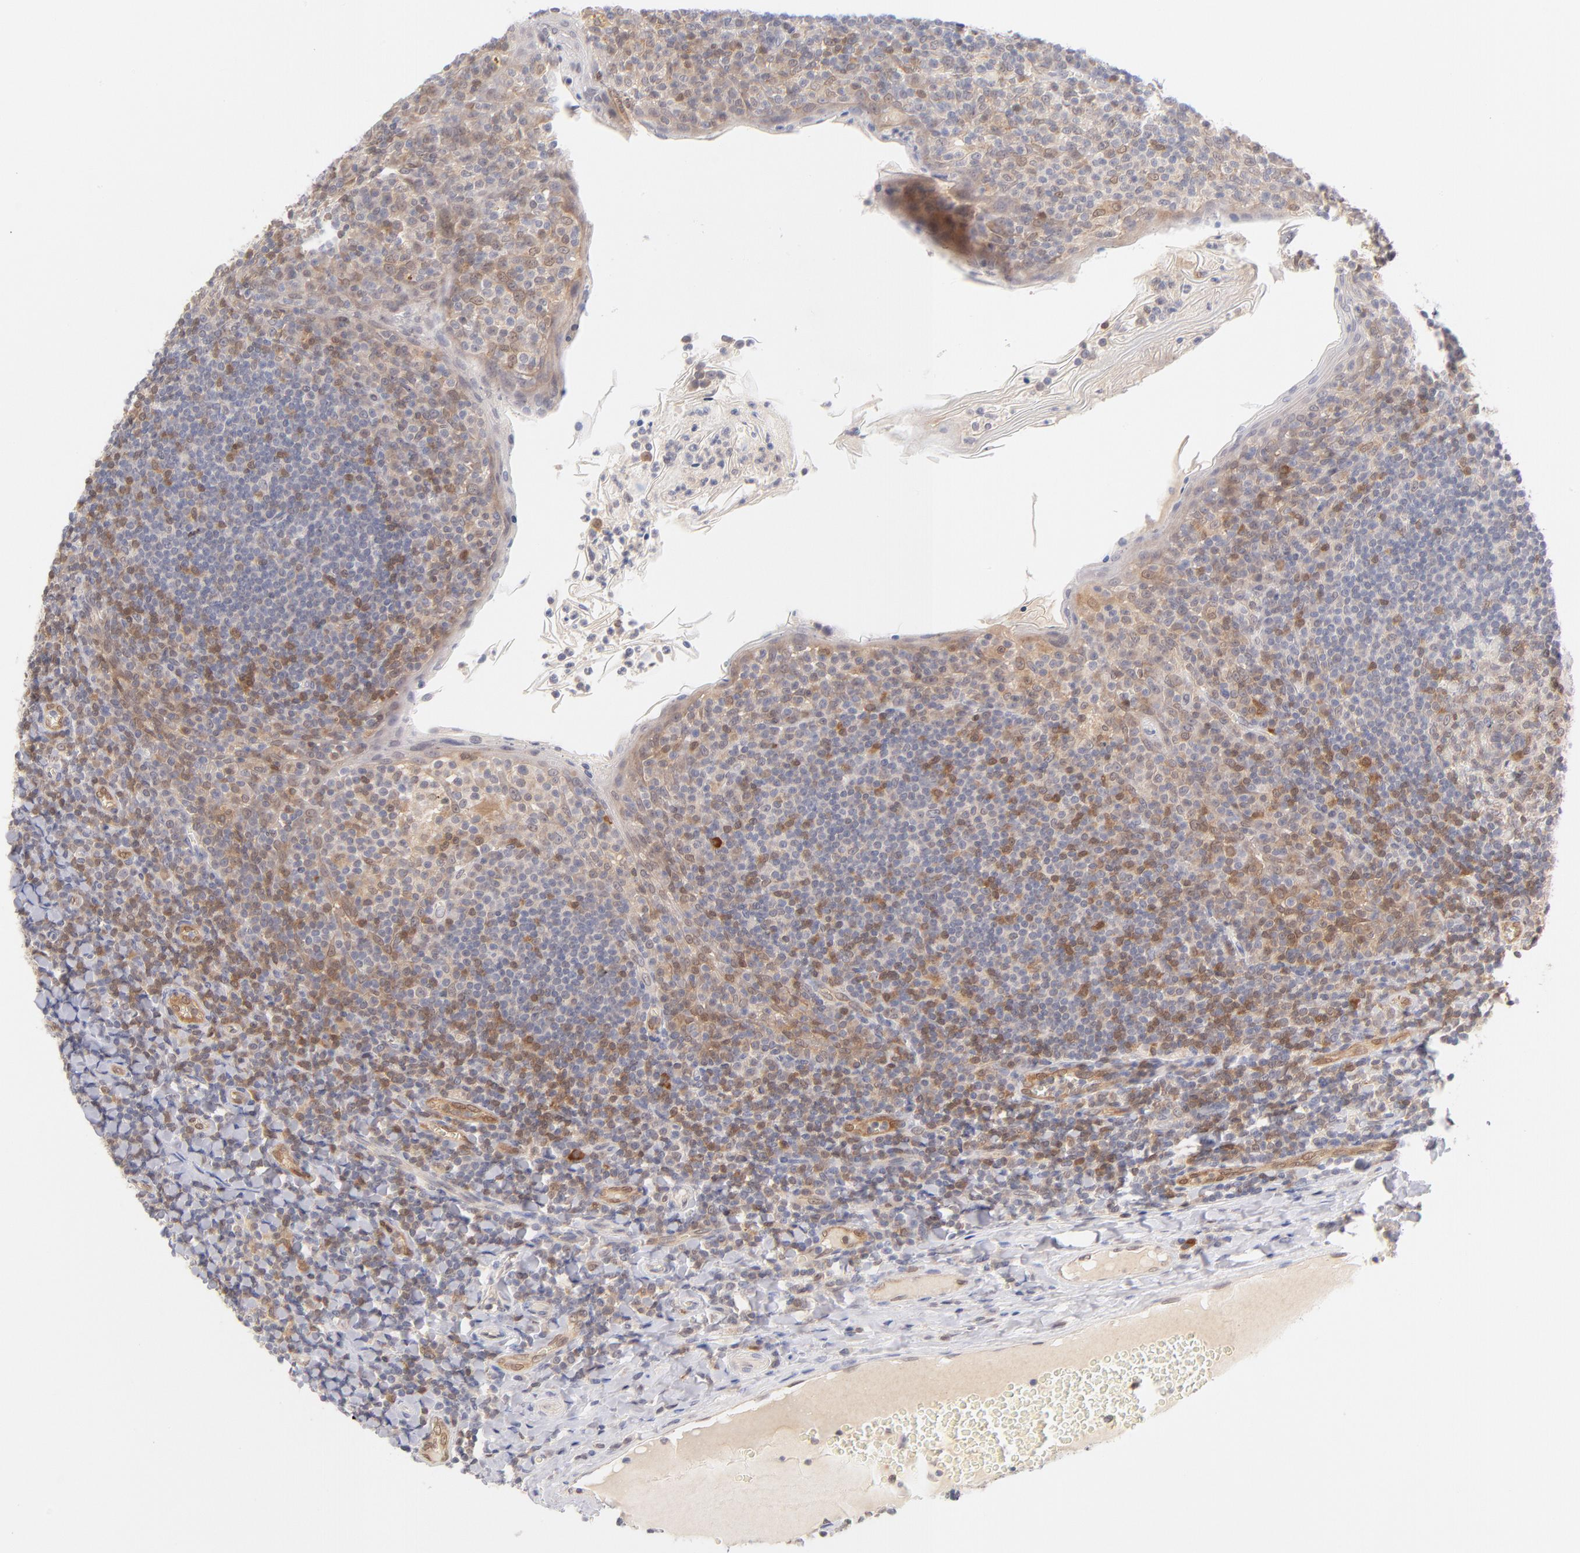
{"staining": {"intensity": "moderate", "quantity": "25%-75%", "location": "nuclear"}, "tissue": "tonsil", "cell_type": "Germinal center cells", "image_type": "normal", "snomed": [{"axis": "morphology", "description": "Normal tissue, NOS"}, {"axis": "topography", "description": "Tonsil"}], "caption": "High-magnification brightfield microscopy of normal tonsil stained with DAB (3,3'-diaminobenzidine) (brown) and counterstained with hematoxylin (blue). germinal center cells exhibit moderate nuclear positivity is identified in about25%-75% of cells. The protein is shown in brown color, while the nuclei are stained blue.", "gene": "CASP6", "patient": {"sex": "male", "age": 31}}